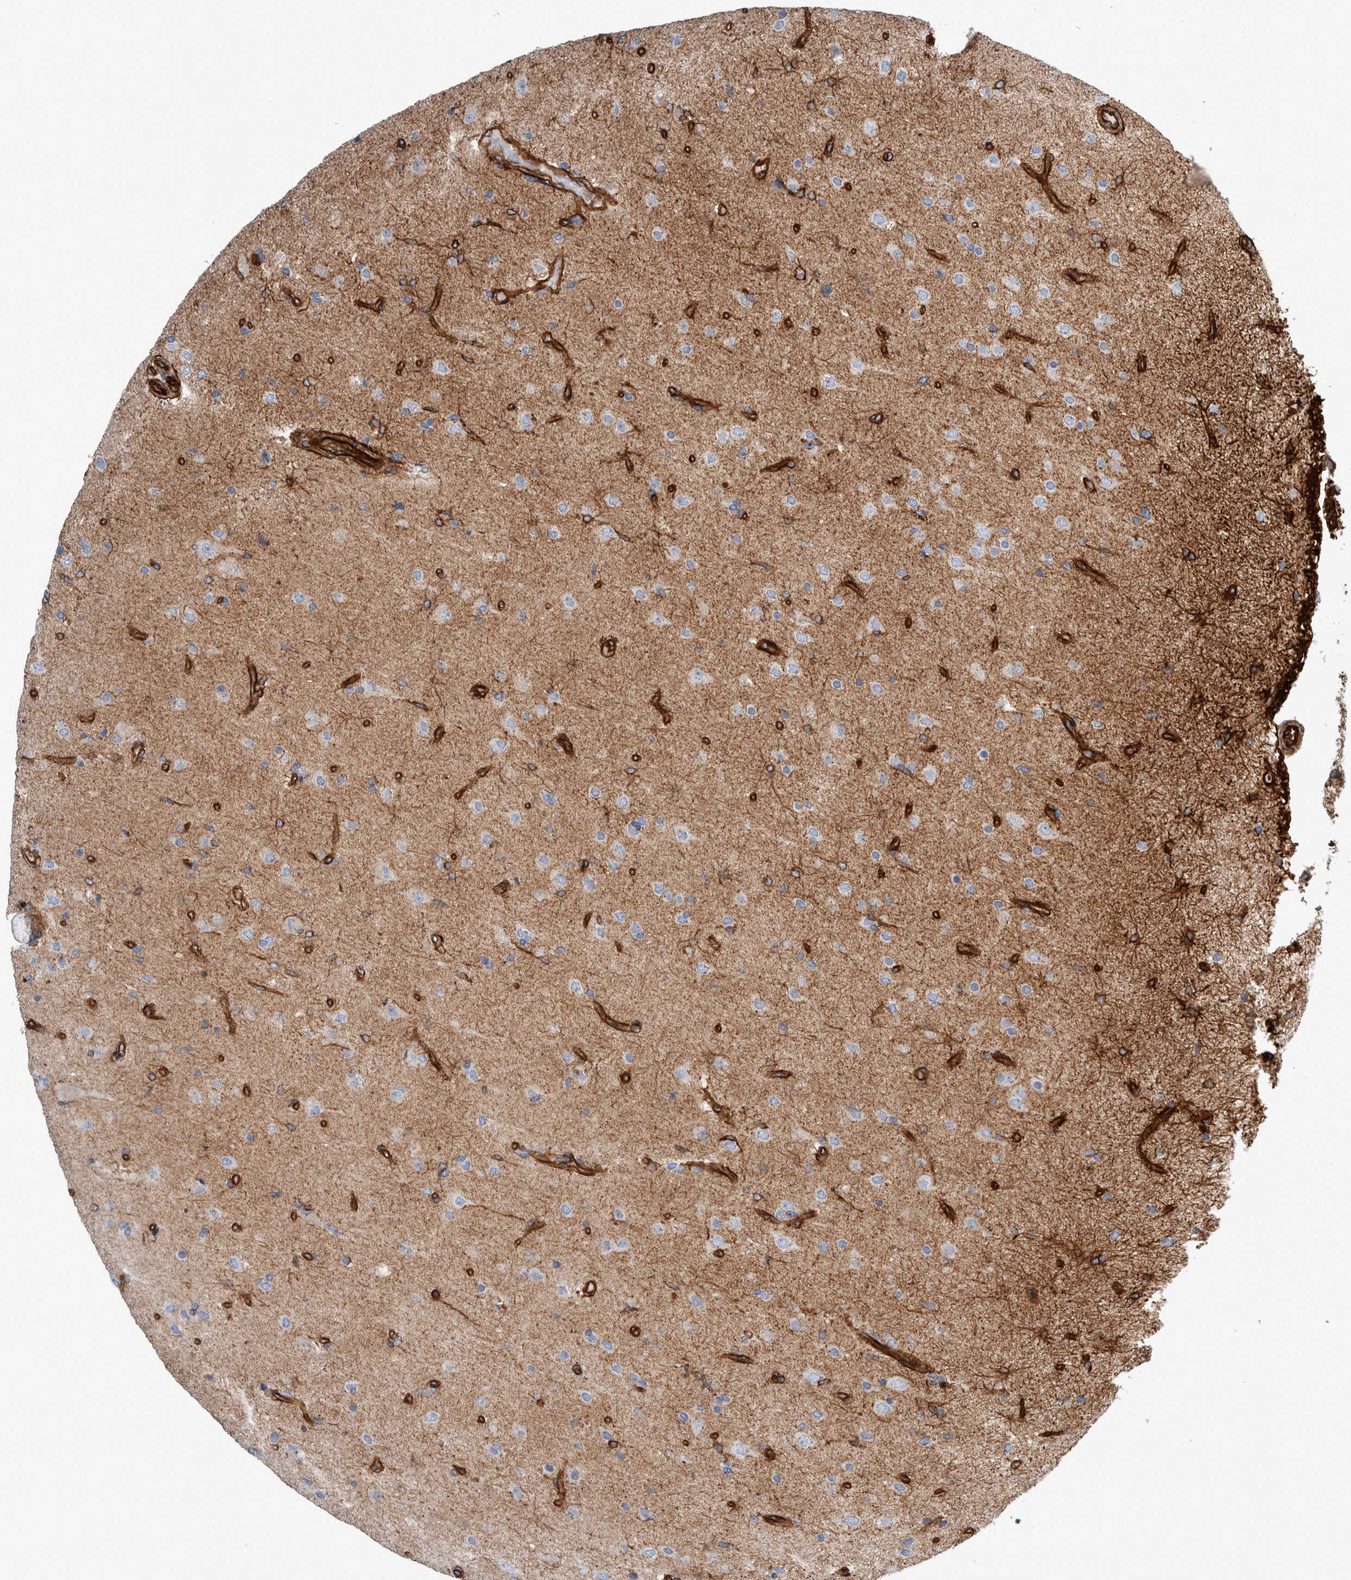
{"staining": {"intensity": "moderate", "quantity": "25%-75%", "location": "cytoplasmic/membranous"}, "tissue": "glioma", "cell_type": "Tumor cells", "image_type": "cancer", "snomed": [{"axis": "morphology", "description": "Glioma, malignant, High grade"}, {"axis": "topography", "description": "Brain"}], "caption": "This photomicrograph shows immunohistochemistry staining of human glioma, with medium moderate cytoplasmic/membranous positivity in approximately 25%-75% of tumor cells.", "gene": "PLEC", "patient": {"sex": "male", "age": 72}}